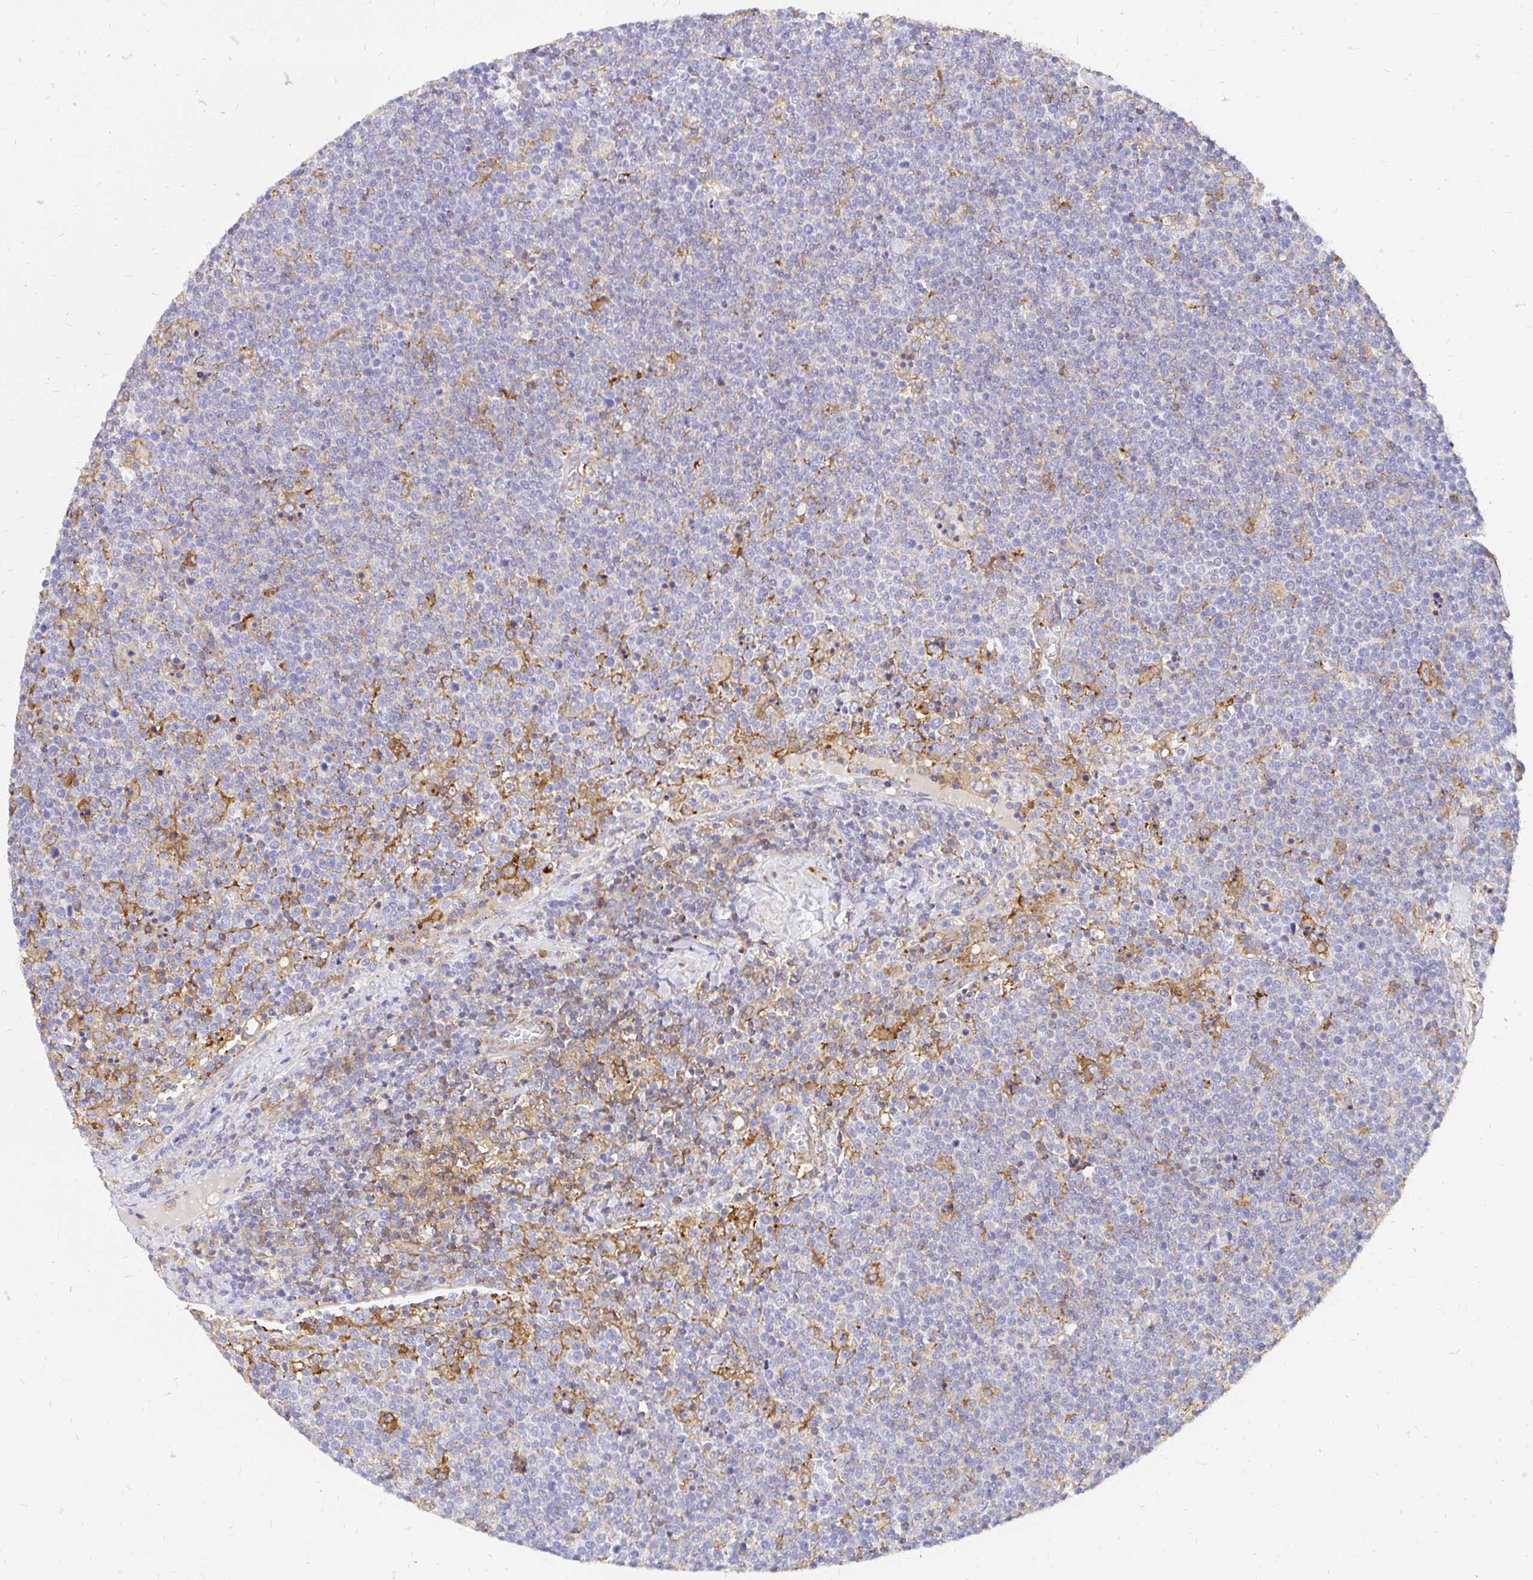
{"staining": {"intensity": "negative", "quantity": "none", "location": "none"}, "tissue": "lymphoma", "cell_type": "Tumor cells", "image_type": "cancer", "snomed": [{"axis": "morphology", "description": "Malignant lymphoma, non-Hodgkin's type, High grade"}, {"axis": "topography", "description": "Lymph node"}], "caption": "Malignant lymphoma, non-Hodgkin's type (high-grade) was stained to show a protein in brown. There is no significant staining in tumor cells. (Brightfield microscopy of DAB immunohistochemistry at high magnification).", "gene": "ABCB10", "patient": {"sex": "male", "age": 61}}